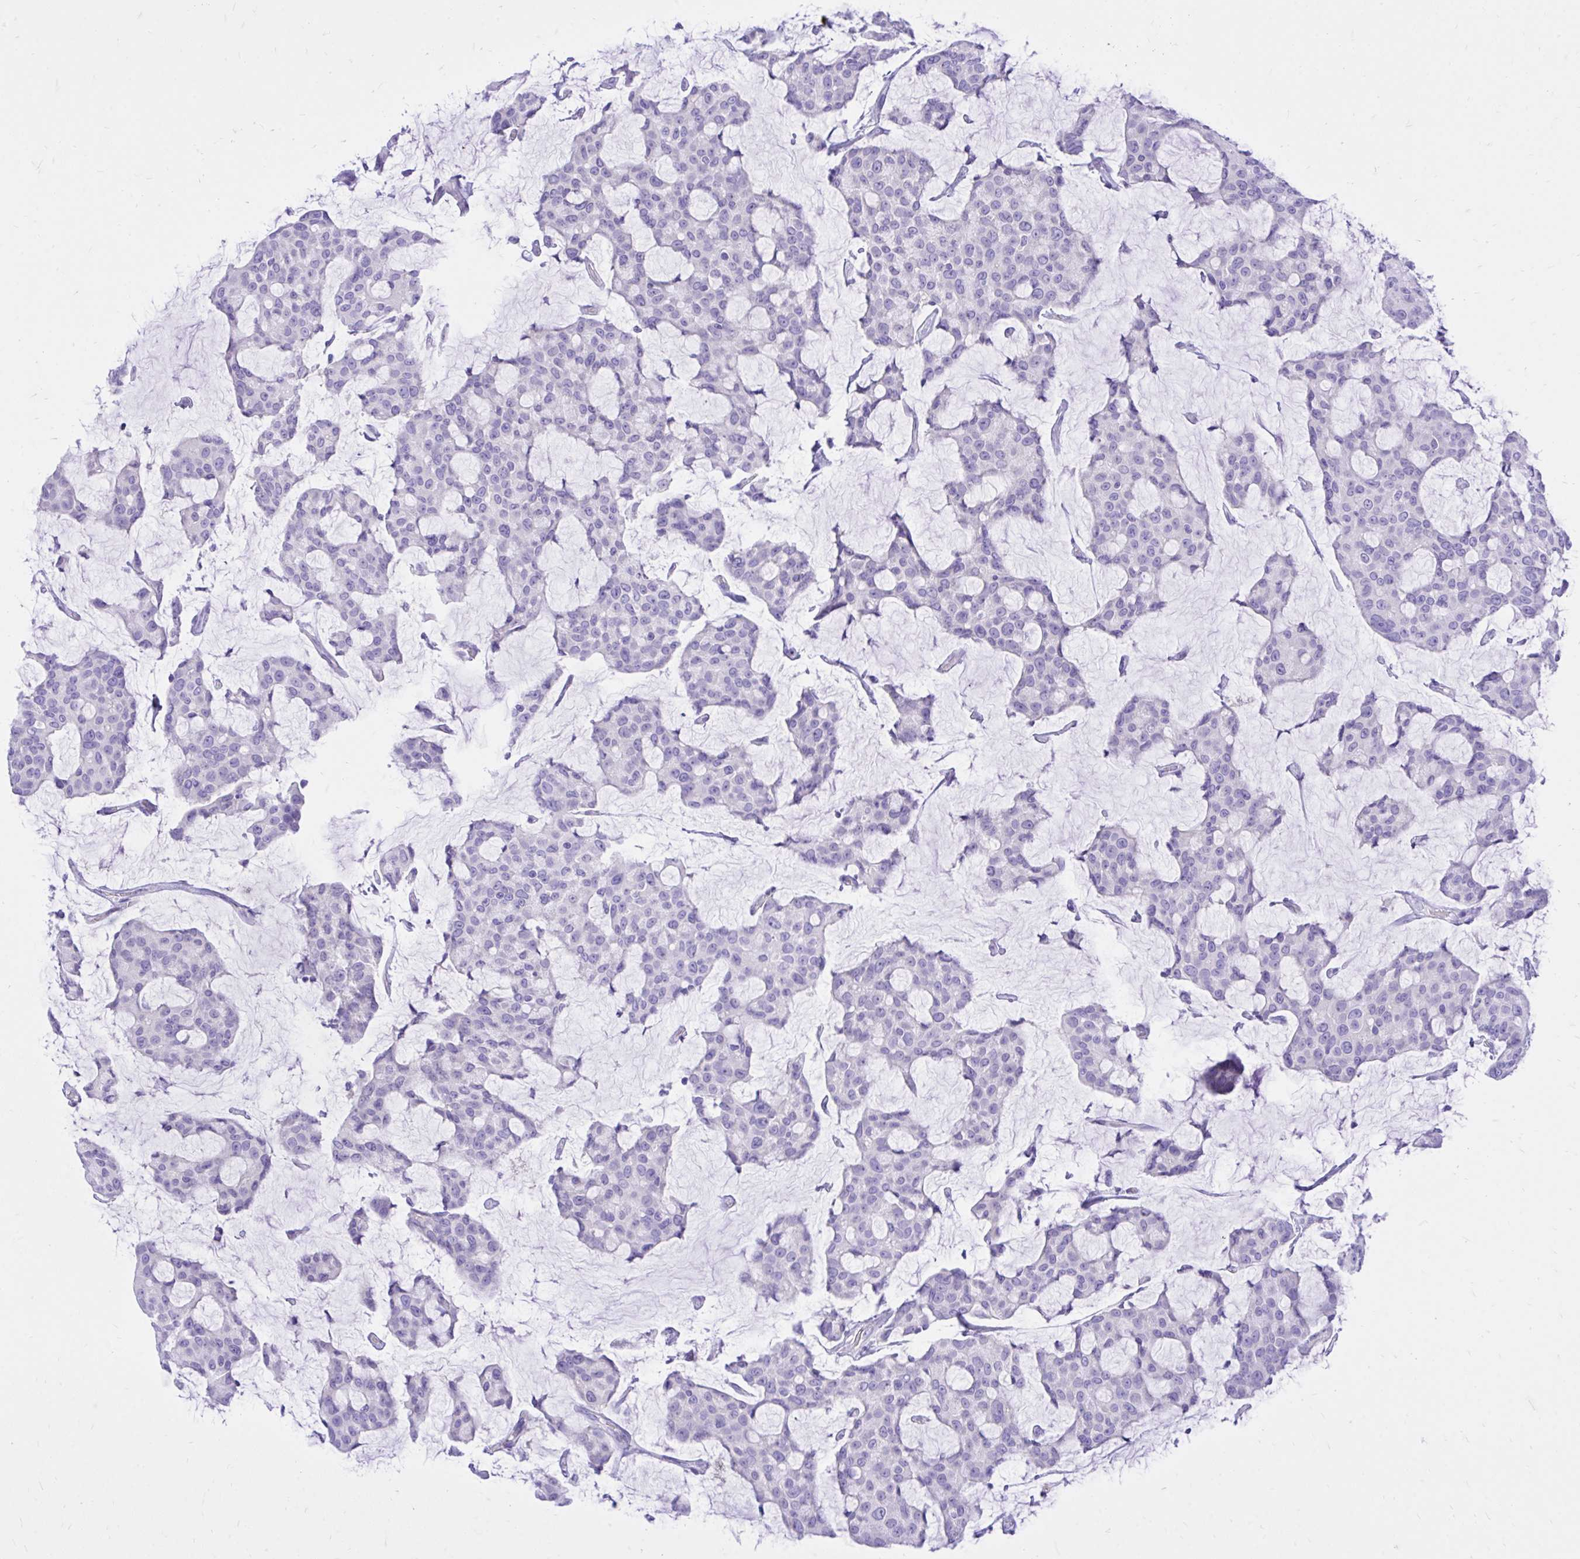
{"staining": {"intensity": "negative", "quantity": "none", "location": "none"}, "tissue": "breast cancer", "cell_type": "Tumor cells", "image_type": "cancer", "snomed": [{"axis": "morphology", "description": "Duct carcinoma"}, {"axis": "topography", "description": "Breast"}], "caption": "DAB (3,3'-diaminobenzidine) immunohistochemical staining of human breast infiltrating ductal carcinoma exhibits no significant expression in tumor cells. (DAB (3,3'-diaminobenzidine) IHC visualized using brightfield microscopy, high magnification).", "gene": "MON1A", "patient": {"sex": "female", "age": 91}}